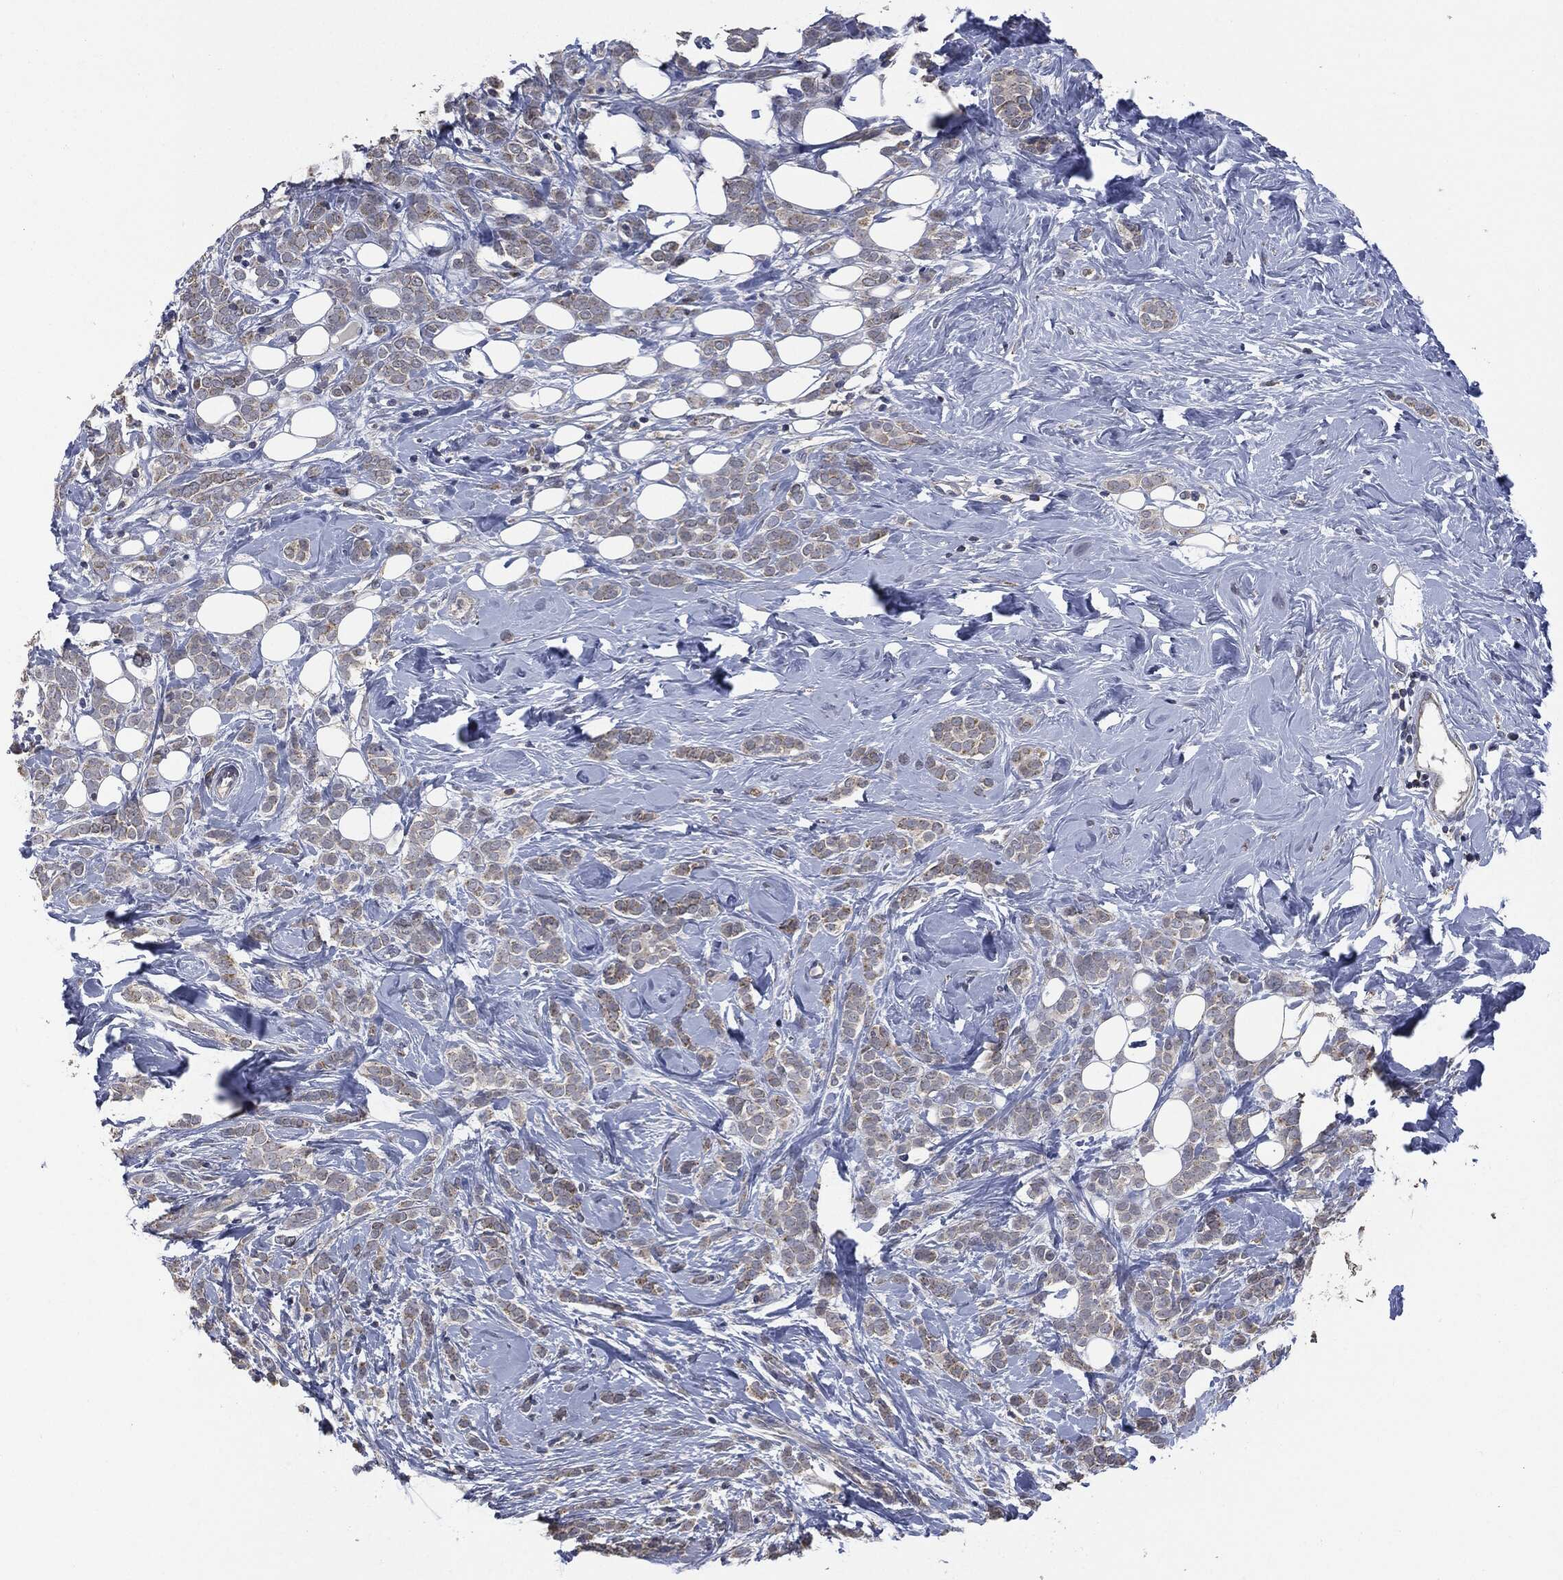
{"staining": {"intensity": "weak", "quantity": "25%-75%", "location": "cytoplasmic/membranous"}, "tissue": "breast cancer", "cell_type": "Tumor cells", "image_type": "cancer", "snomed": [{"axis": "morphology", "description": "Lobular carcinoma"}, {"axis": "topography", "description": "Breast"}], "caption": "IHC micrograph of human breast cancer (lobular carcinoma) stained for a protein (brown), which exhibits low levels of weak cytoplasmic/membranous expression in approximately 25%-75% of tumor cells.", "gene": "IL1RN", "patient": {"sex": "female", "age": 49}}